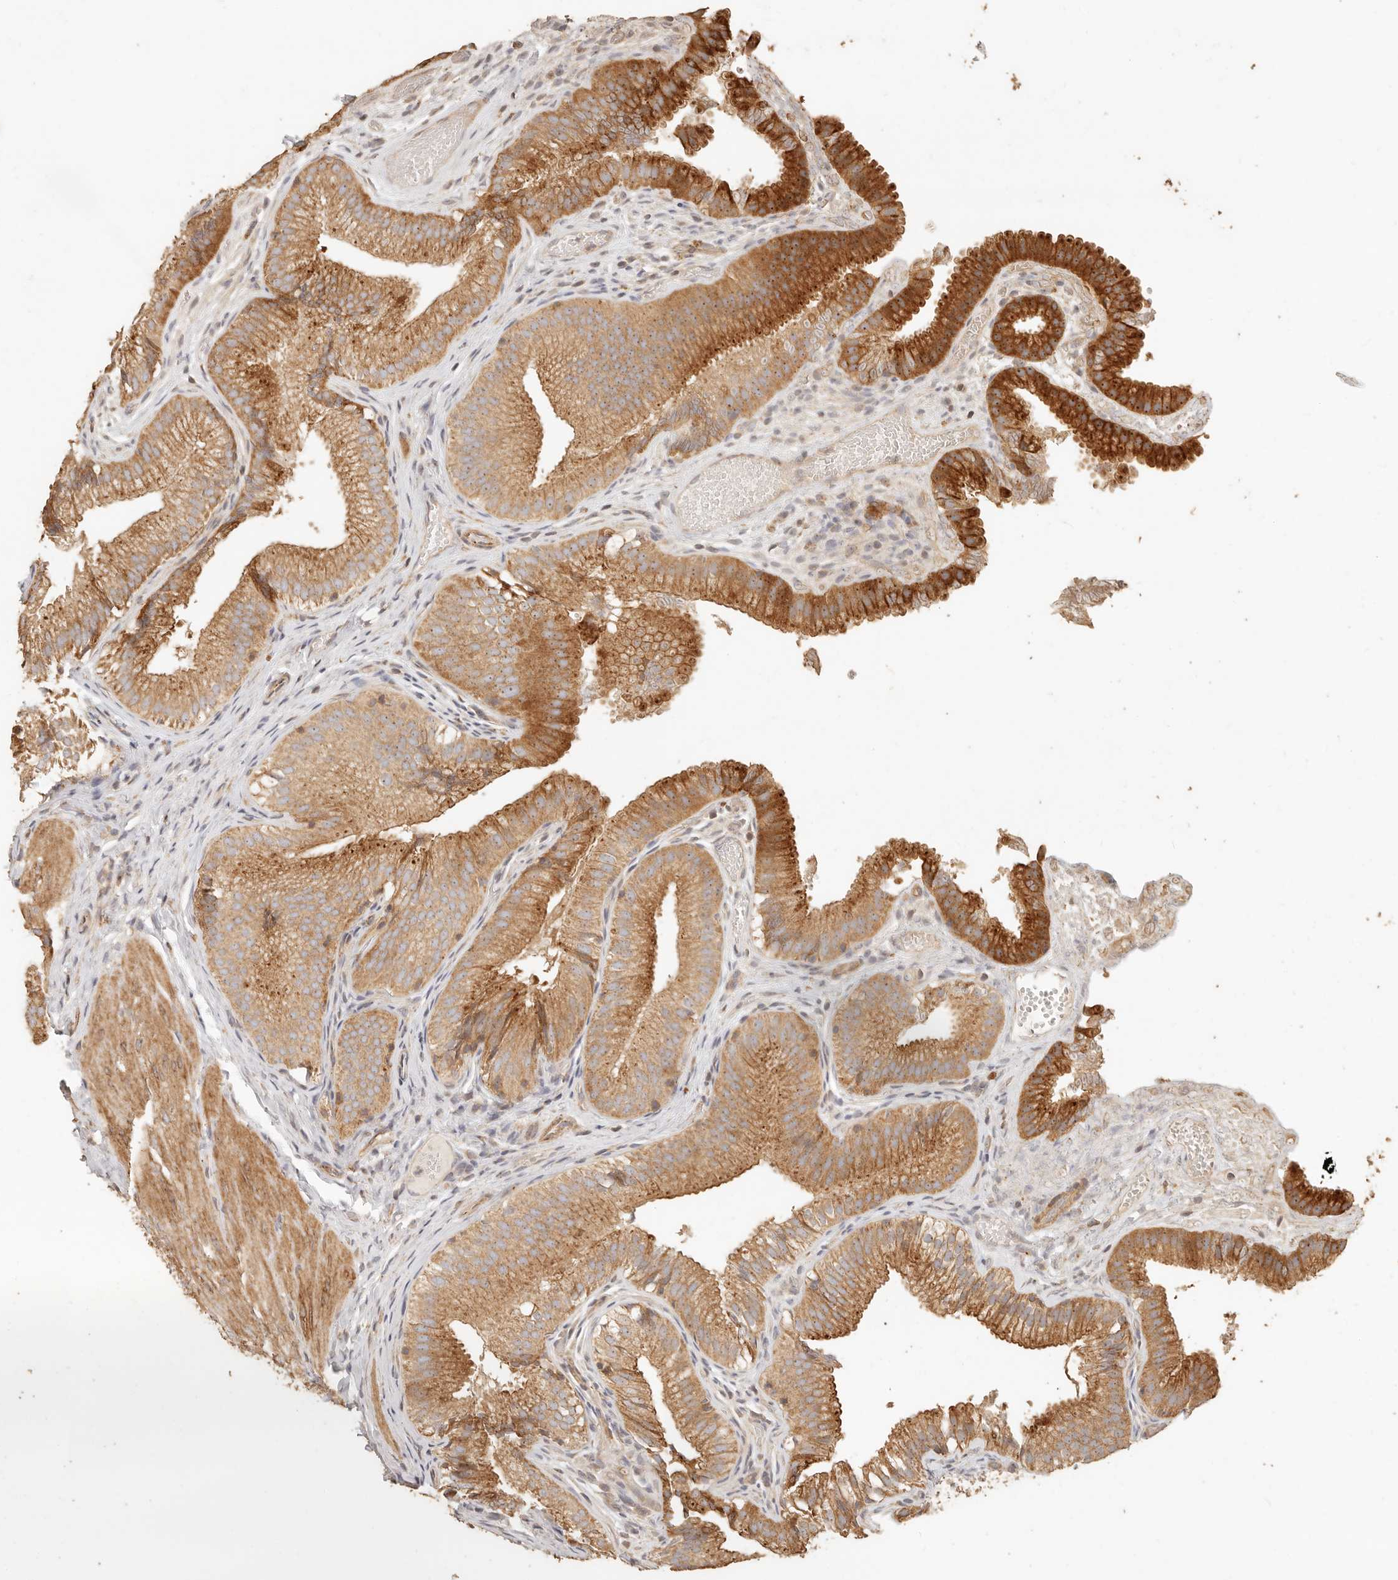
{"staining": {"intensity": "strong", "quantity": ">75%", "location": "cytoplasmic/membranous,nuclear"}, "tissue": "gallbladder", "cell_type": "Glandular cells", "image_type": "normal", "snomed": [{"axis": "morphology", "description": "Normal tissue, NOS"}, {"axis": "topography", "description": "Gallbladder"}], "caption": "Gallbladder stained with a protein marker shows strong staining in glandular cells.", "gene": "PTPN22", "patient": {"sex": "female", "age": 30}}